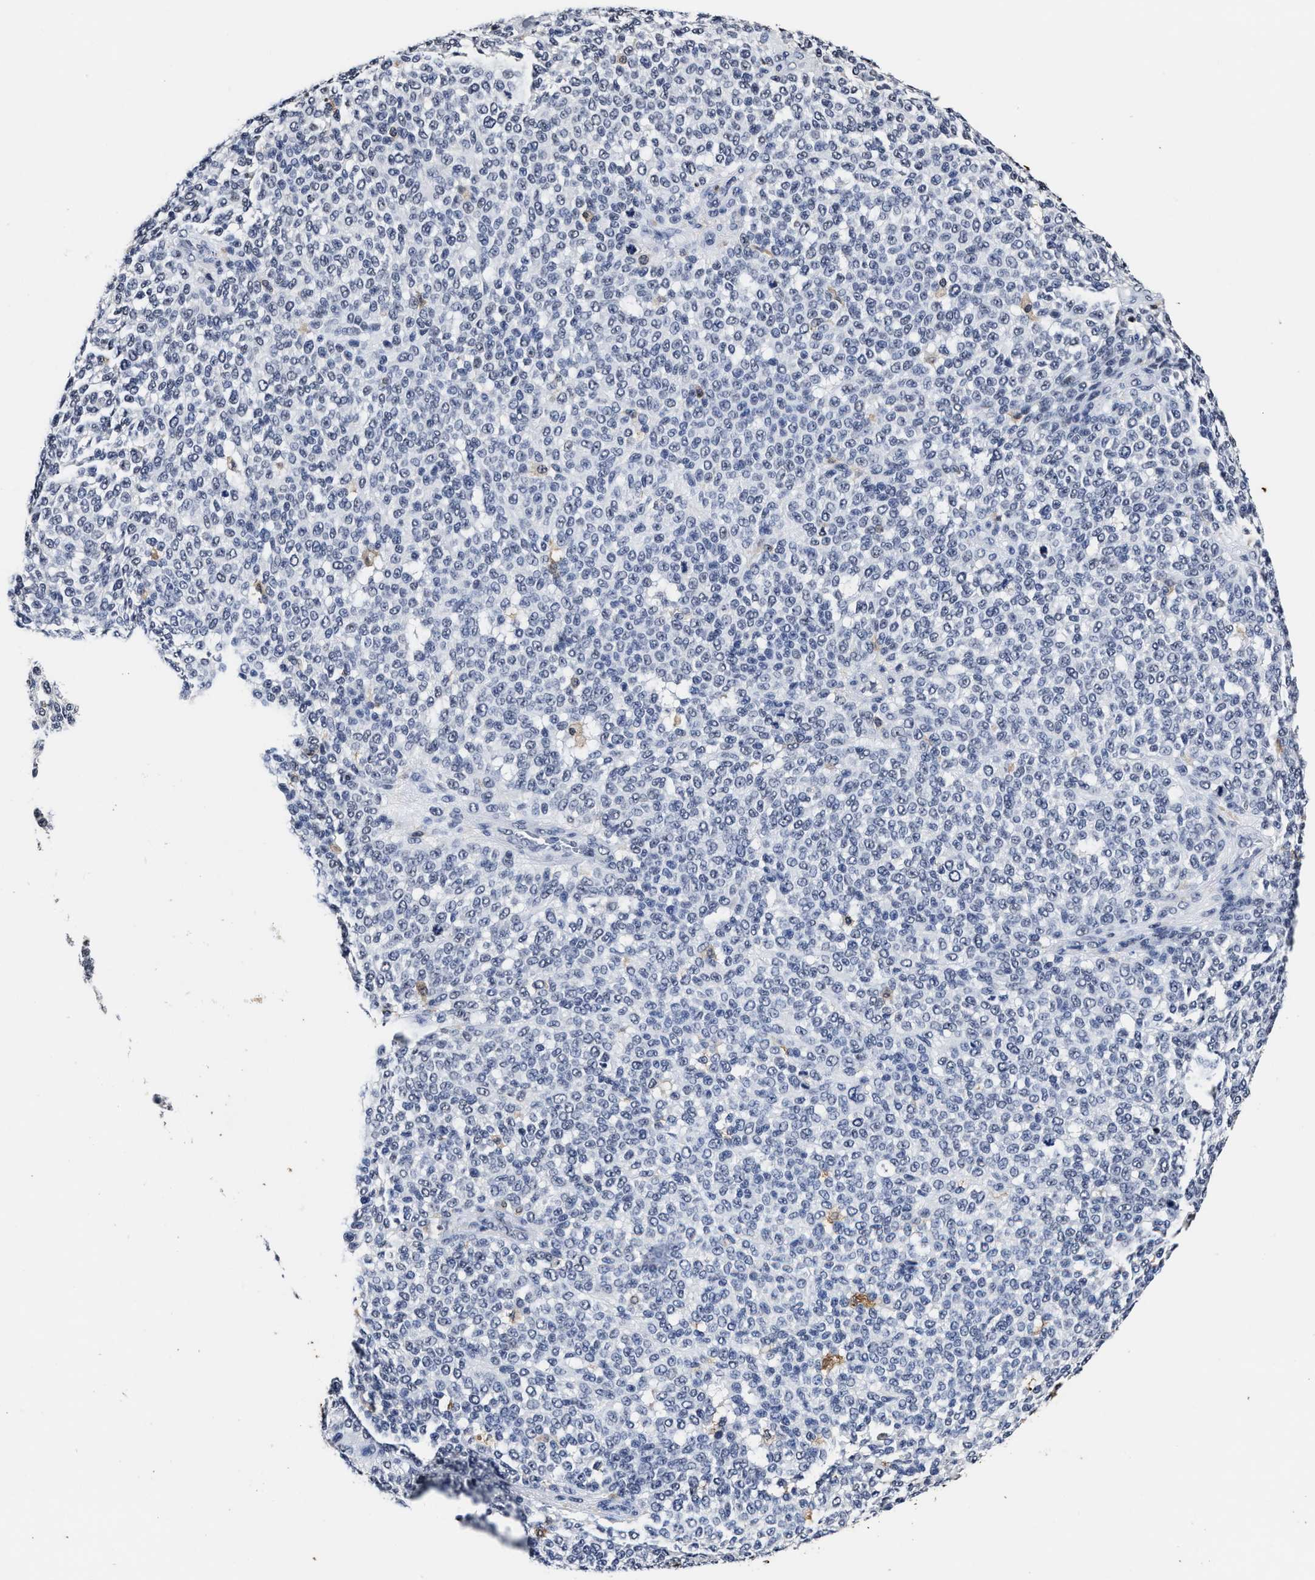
{"staining": {"intensity": "weak", "quantity": "<25%", "location": "nuclear"}, "tissue": "melanoma", "cell_type": "Tumor cells", "image_type": "cancer", "snomed": [{"axis": "morphology", "description": "Malignant melanoma, NOS"}, {"axis": "topography", "description": "Skin"}], "caption": "Immunohistochemistry (IHC) photomicrograph of neoplastic tissue: melanoma stained with DAB demonstrates no significant protein expression in tumor cells. Nuclei are stained in blue.", "gene": "PRPF4B", "patient": {"sex": "male", "age": 59}}